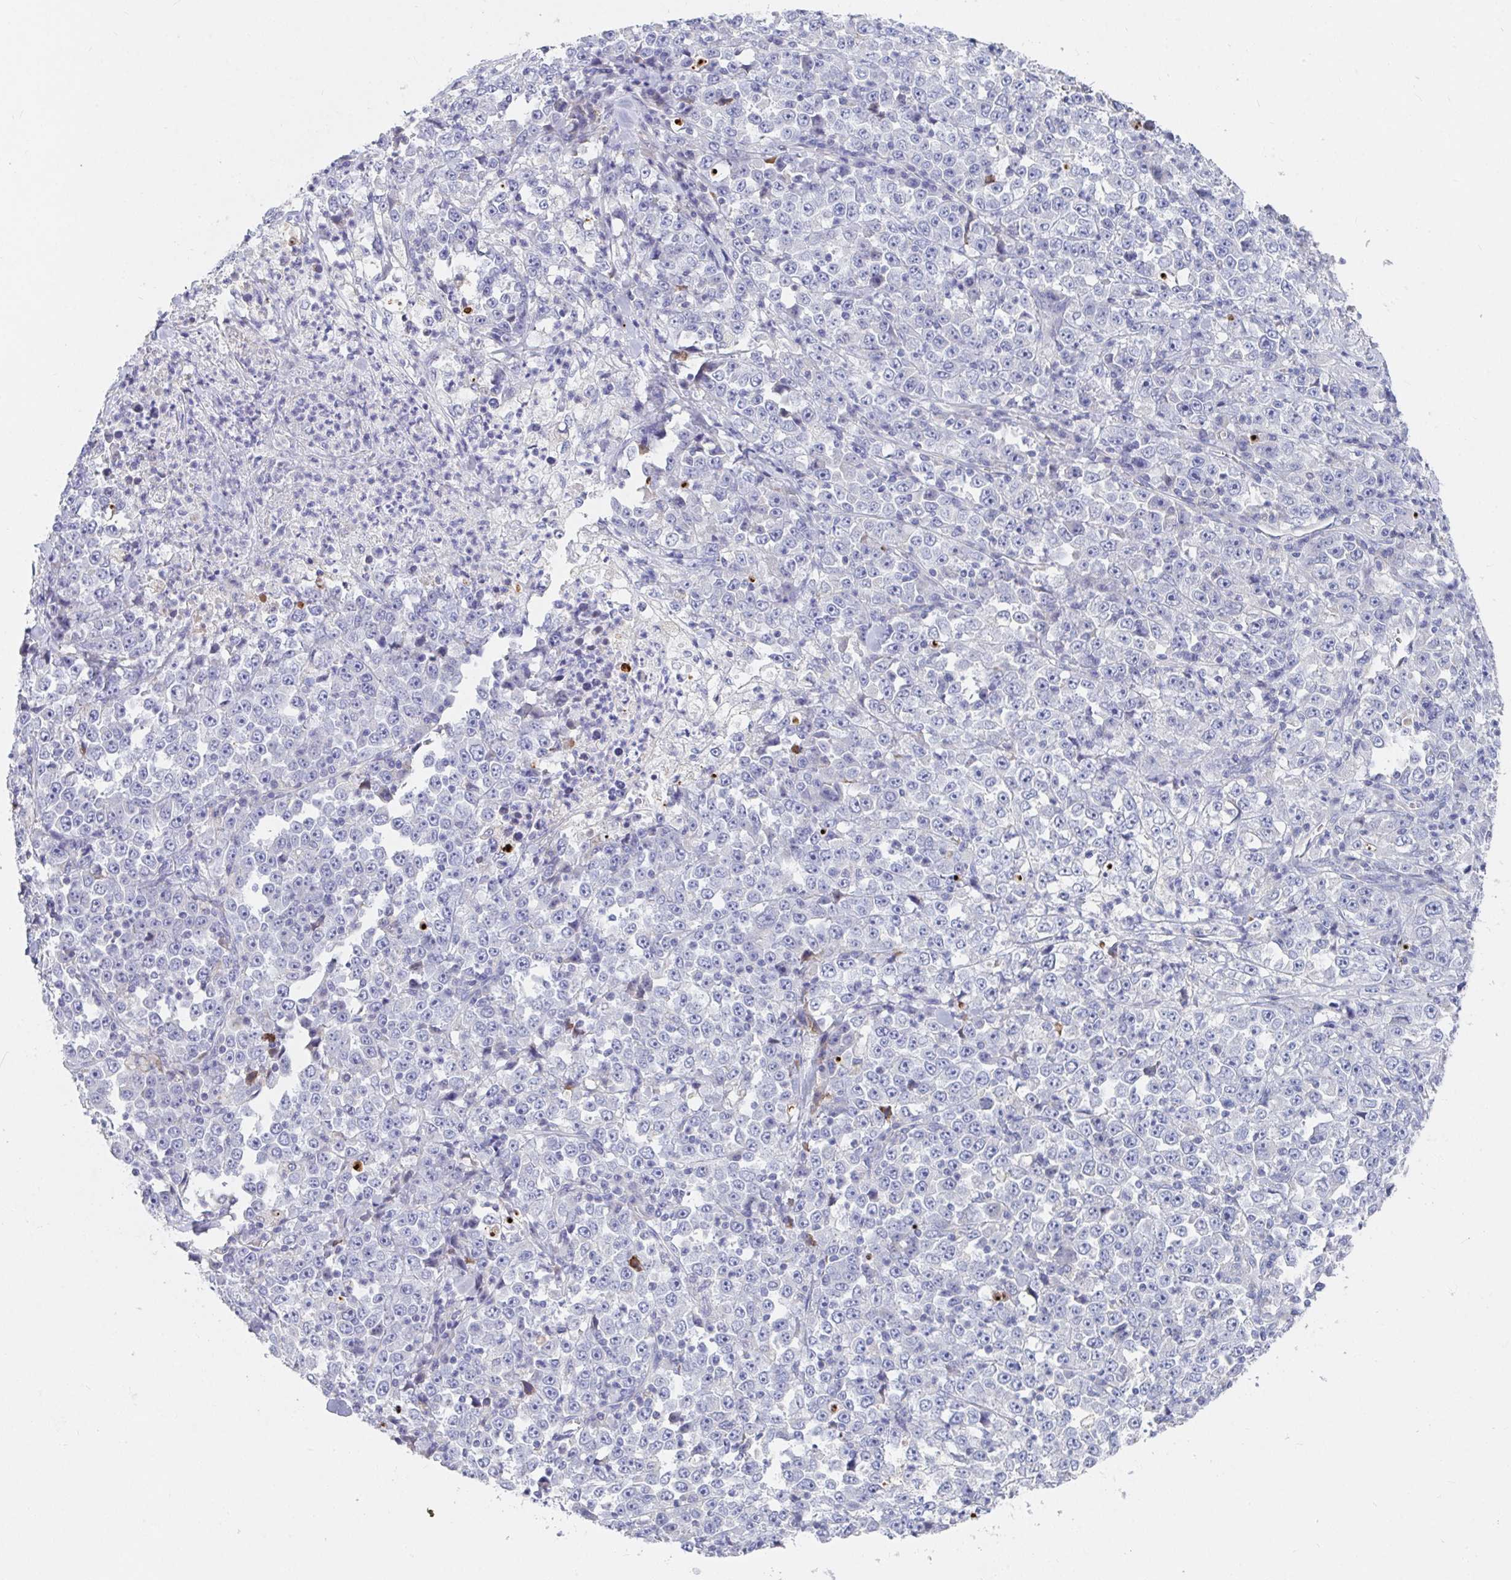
{"staining": {"intensity": "negative", "quantity": "none", "location": "none"}, "tissue": "stomach cancer", "cell_type": "Tumor cells", "image_type": "cancer", "snomed": [{"axis": "morphology", "description": "Normal tissue, NOS"}, {"axis": "morphology", "description": "Adenocarcinoma, NOS"}, {"axis": "topography", "description": "Stomach, upper"}, {"axis": "topography", "description": "Stomach"}], "caption": "This micrograph is of stomach cancer (adenocarcinoma) stained with IHC to label a protein in brown with the nuclei are counter-stained blue. There is no expression in tumor cells.", "gene": "ZNF561", "patient": {"sex": "male", "age": 59}}